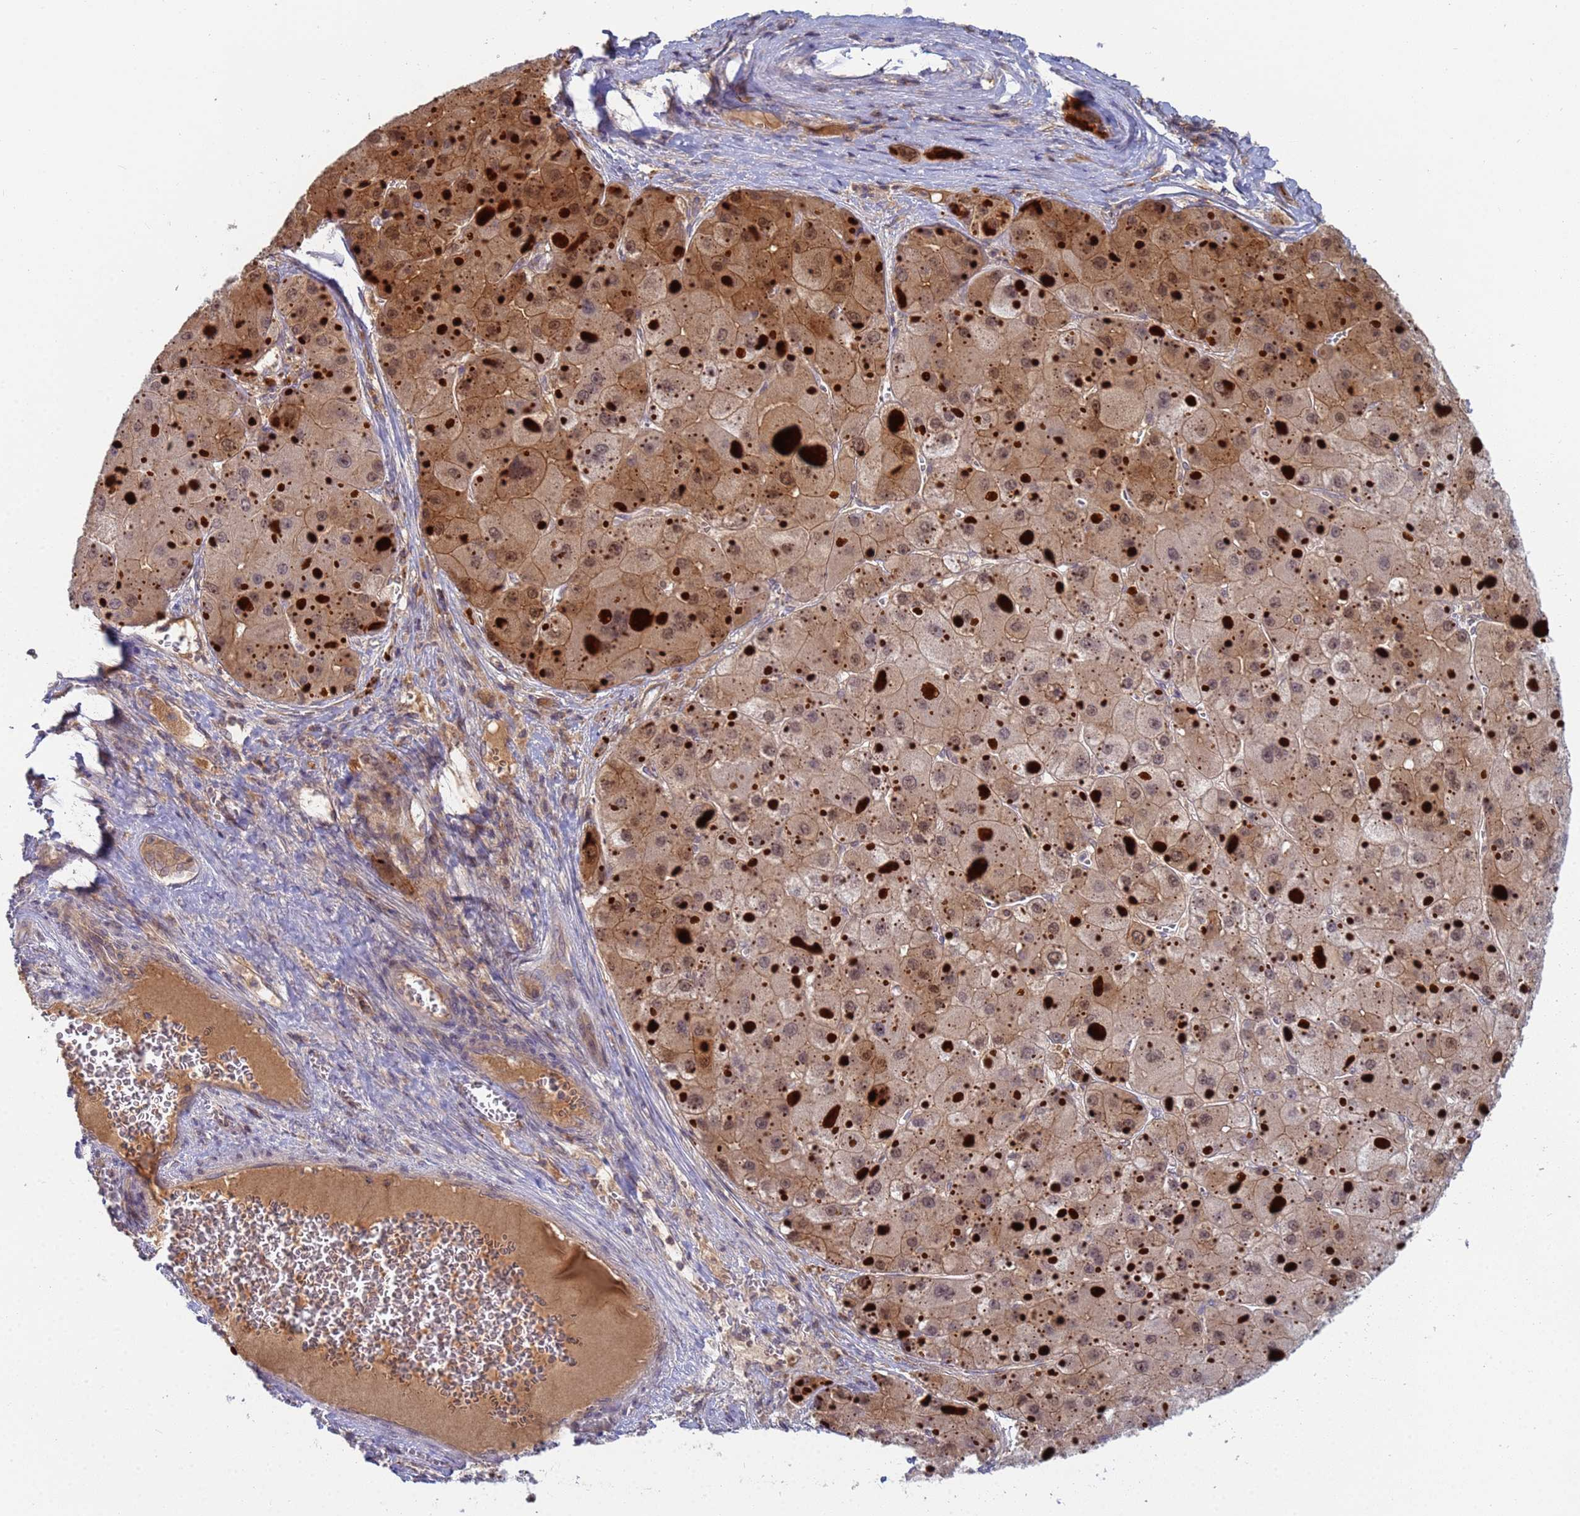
{"staining": {"intensity": "moderate", "quantity": ">75%", "location": "cytoplasmic/membranous,nuclear"}, "tissue": "liver cancer", "cell_type": "Tumor cells", "image_type": "cancer", "snomed": [{"axis": "morphology", "description": "Carcinoma, Hepatocellular, NOS"}, {"axis": "topography", "description": "Liver"}], "caption": "This is a histology image of IHC staining of hepatocellular carcinoma (liver), which shows moderate positivity in the cytoplasmic/membranous and nuclear of tumor cells.", "gene": "SHARPIN", "patient": {"sex": "female", "age": 73}}